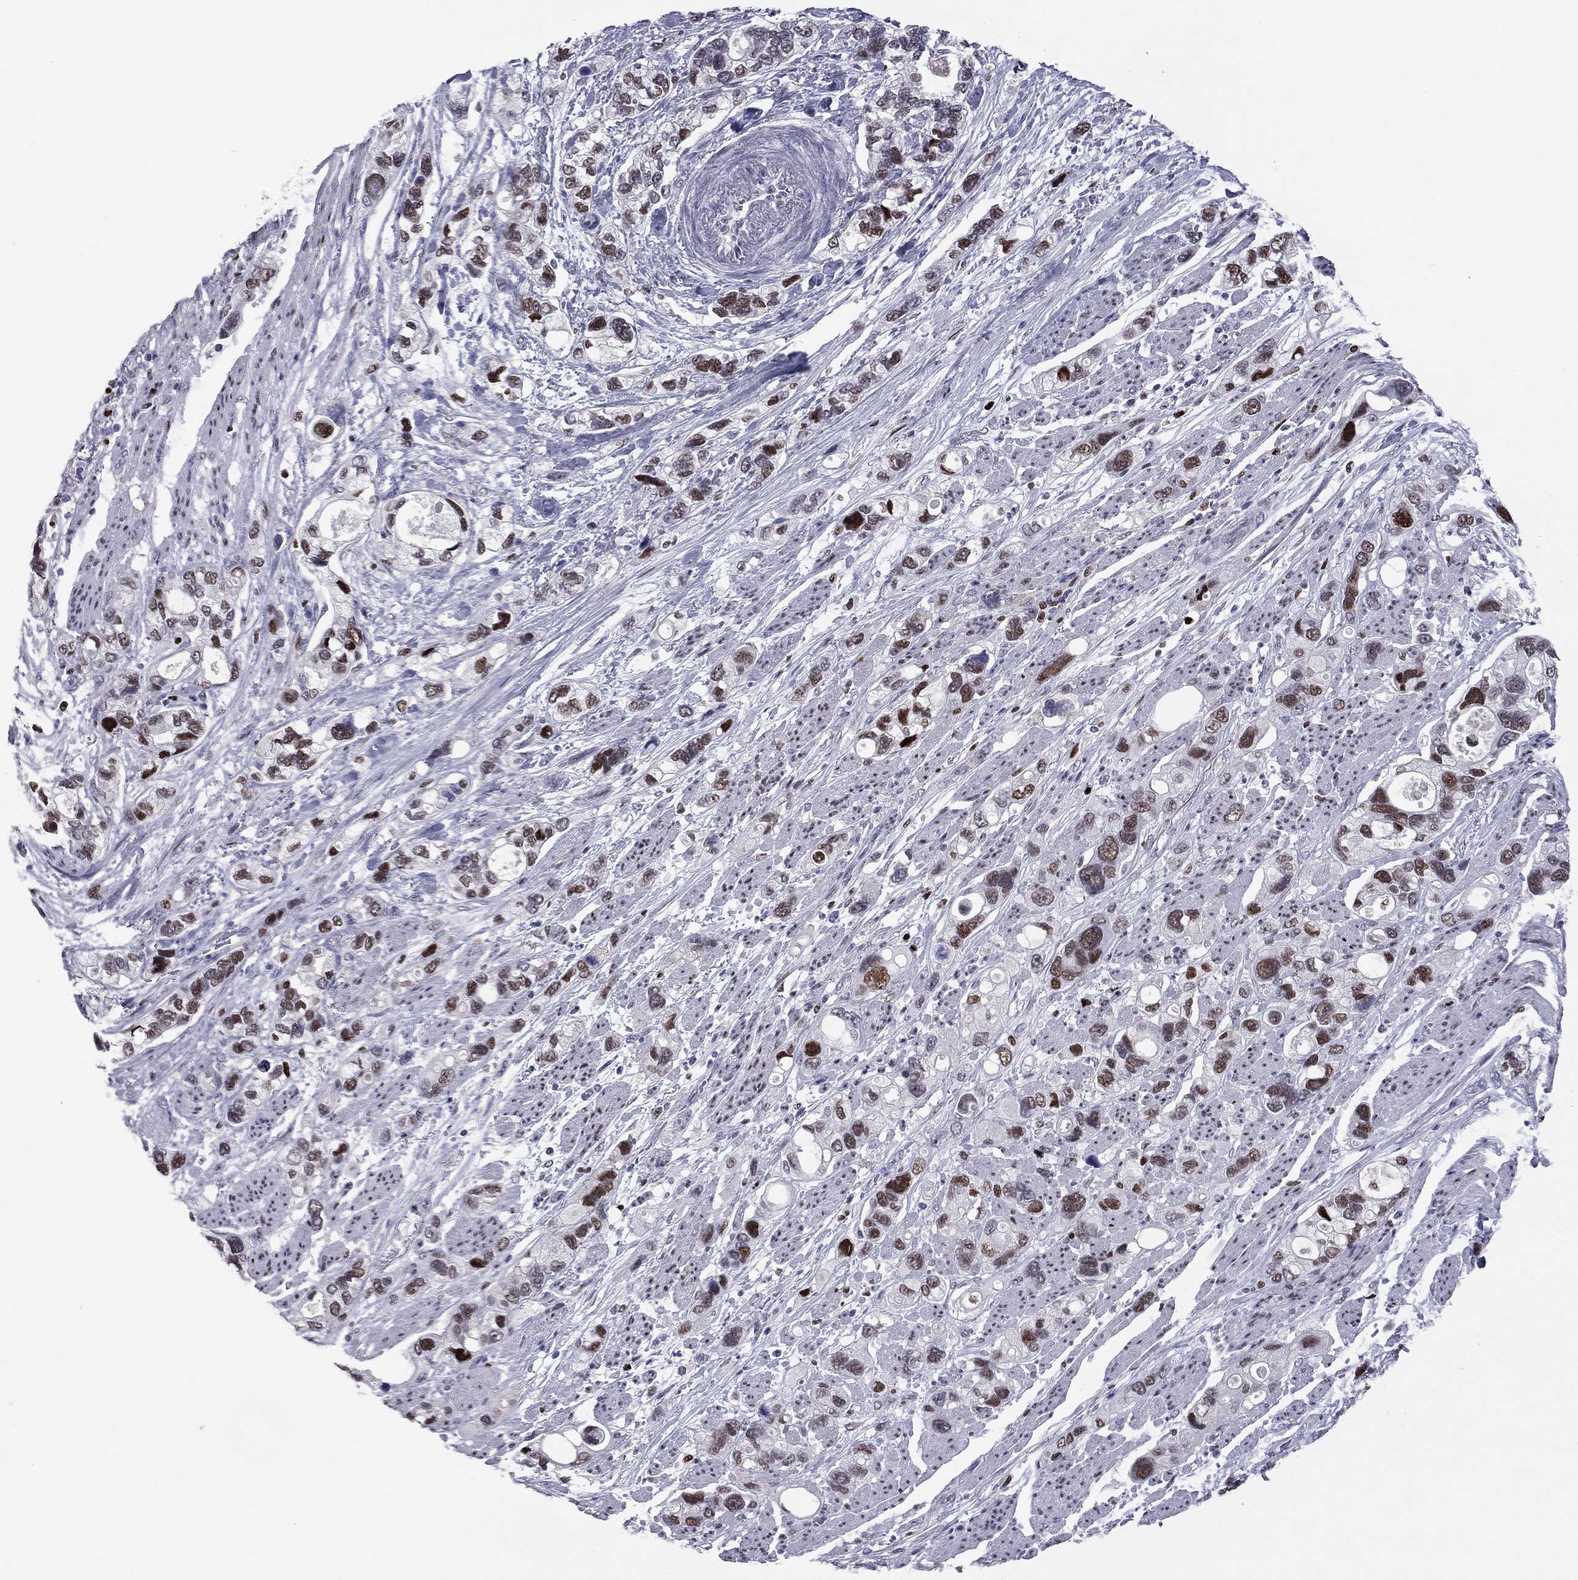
{"staining": {"intensity": "strong", "quantity": ">75%", "location": "nuclear"}, "tissue": "stomach cancer", "cell_type": "Tumor cells", "image_type": "cancer", "snomed": [{"axis": "morphology", "description": "Adenocarcinoma, NOS"}, {"axis": "topography", "description": "Stomach, upper"}], "caption": "Immunohistochemical staining of adenocarcinoma (stomach) demonstrates high levels of strong nuclear expression in about >75% of tumor cells. (DAB = brown stain, brightfield microscopy at high magnification).", "gene": "PCGF3", "patient": {"sex": "female", "age": 81}}